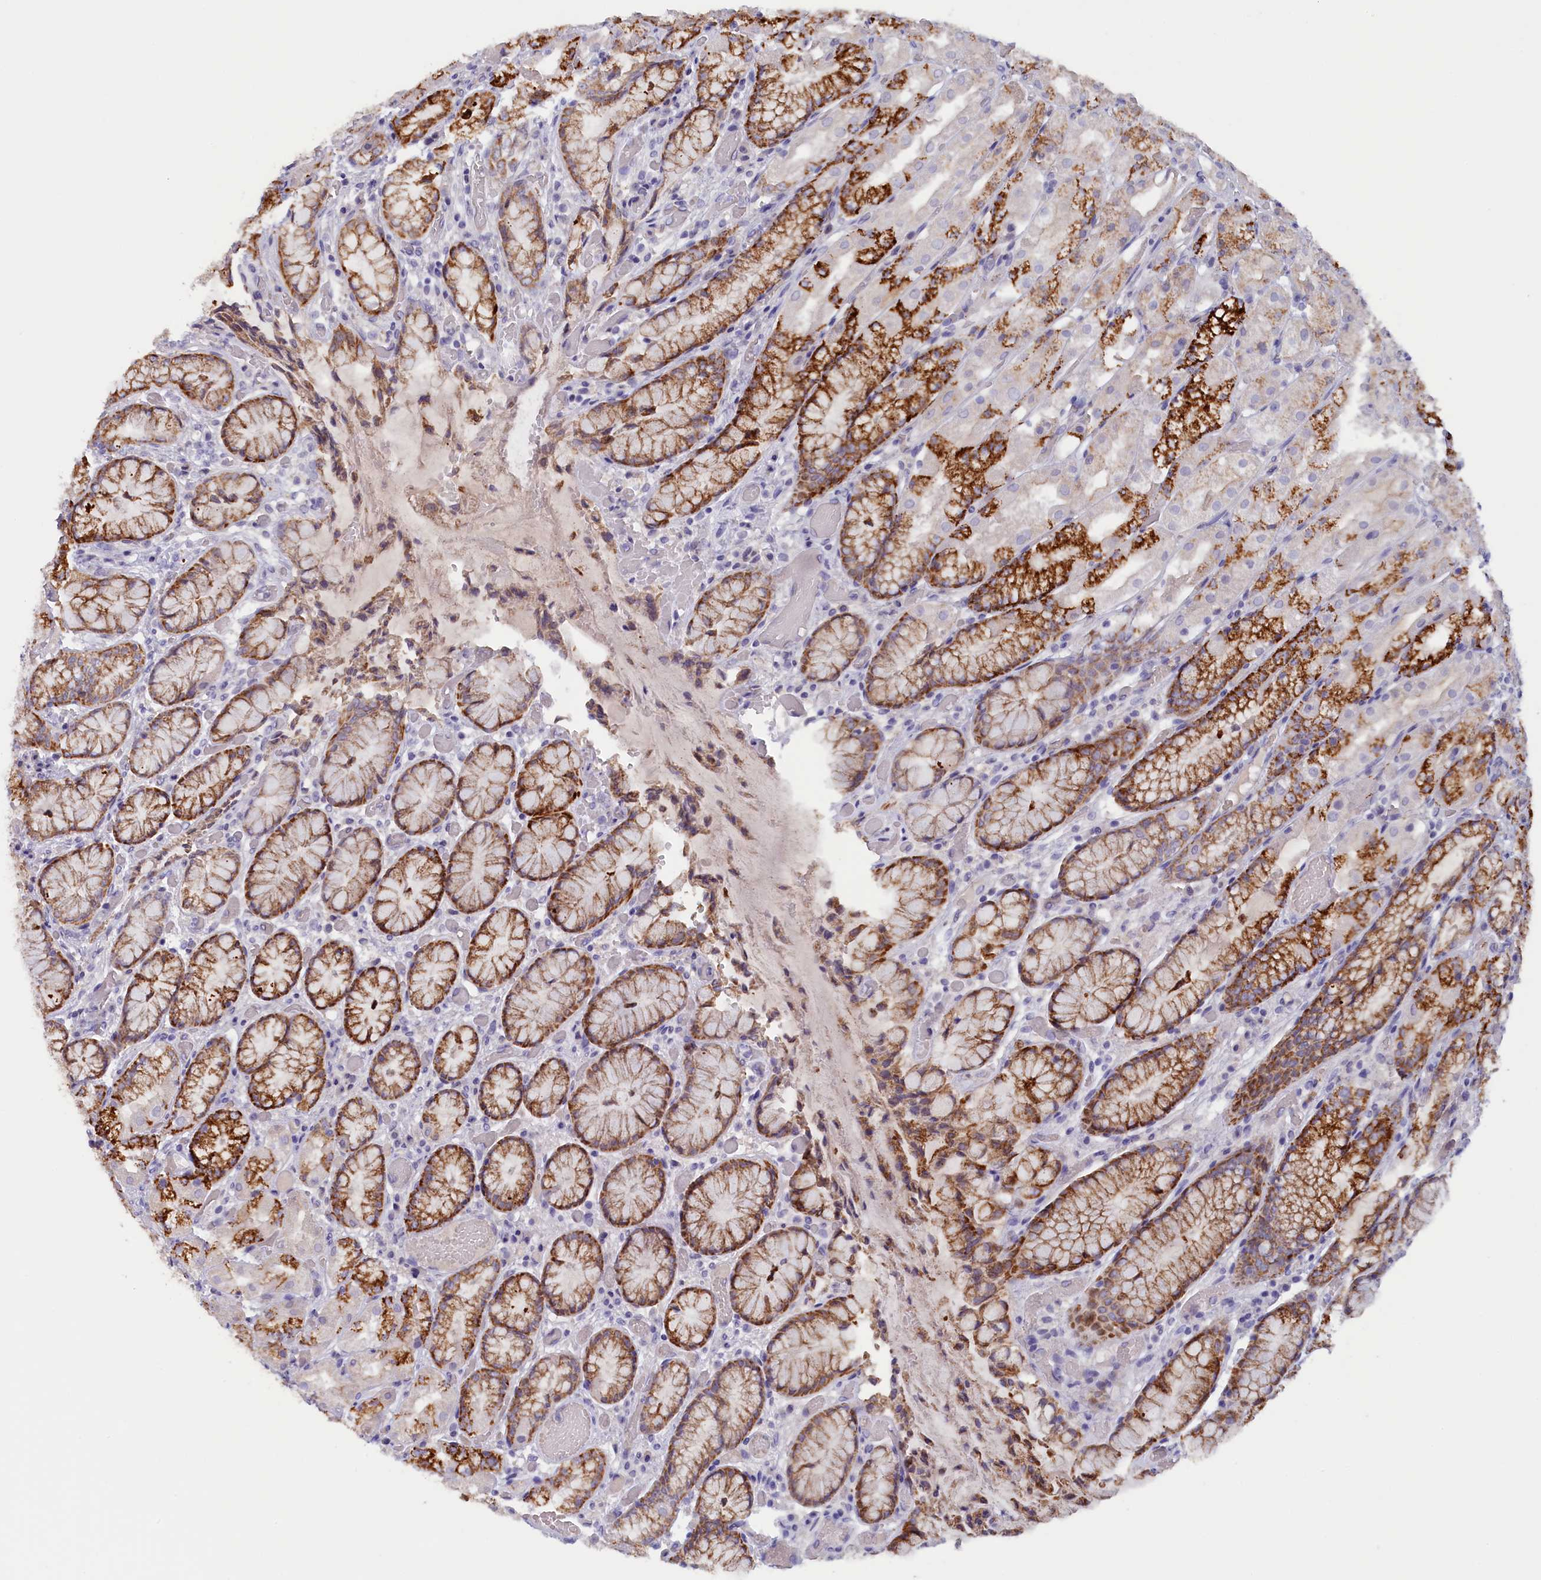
{"staining": {"intensity": "strong", "quantity": "25%-75%", "location": "cytoplasmic/membranous"}, "tissue": "stomach", "cell_type": "Glandular cells", "image_type": "normal", "snomed": [{"axis": "morphology", "description": "Normal tissue, NOS"}, {"axis": "topography", "description": "Stomach, upper"}], "caption": "Protein analysis of unremarkable stomach demonstrates strong cytoplasmic/membranous positivity in about 25%-75% of glandular cells.", "gene": "ZSWIM4", "patient": {"sex": "male", "age": 72}}